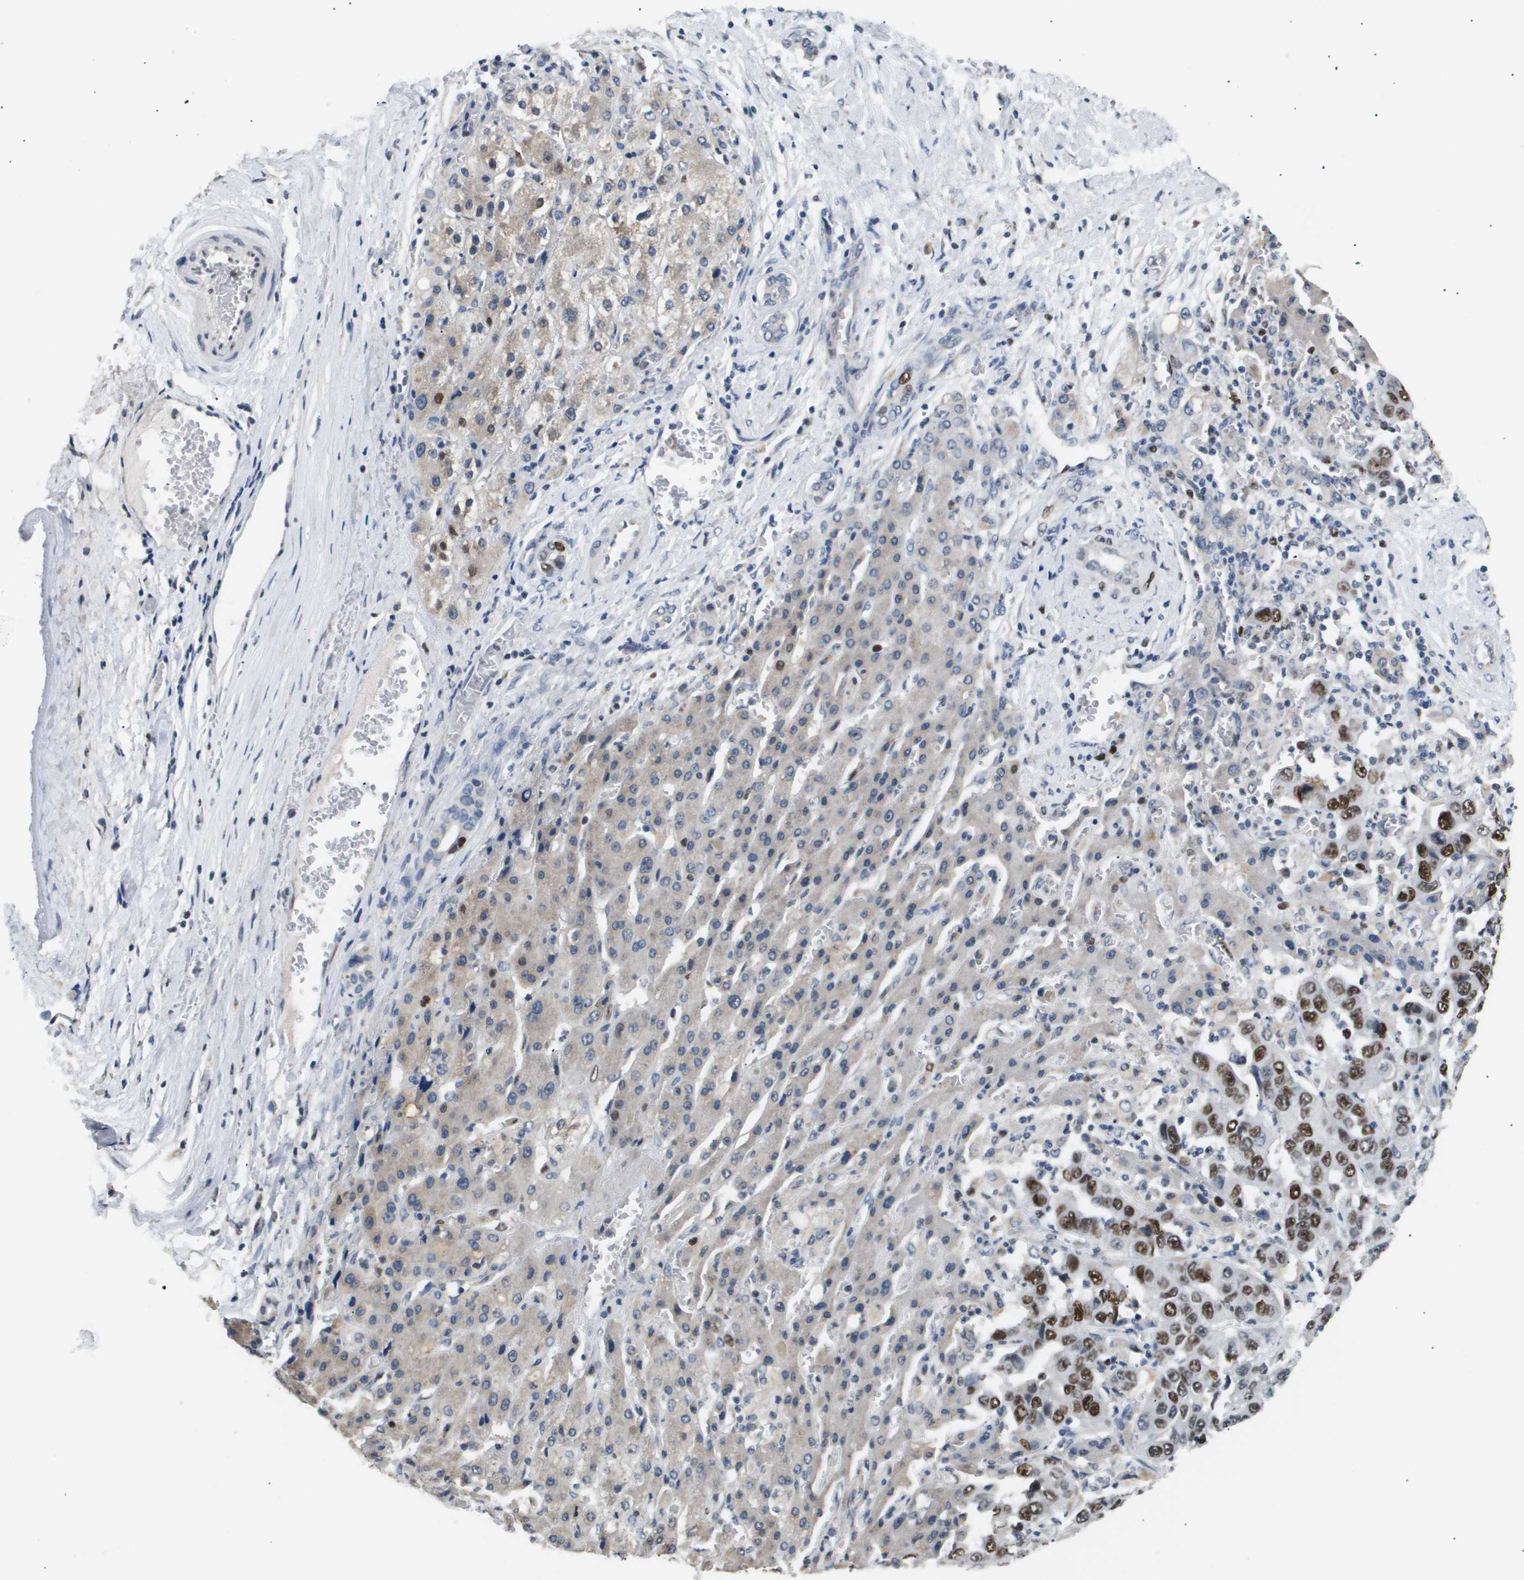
{"staining": {"intensity": "strong", "quantity": ">75%", "location": "nuclear"}, "tissue": "liver cancer", "cell_type": "Tumor cells", "image_type": "cancer", "snomed": [{"axis": "morphology", "description": "Cholangiocarcinoma"}, {"axis": "topography", "description": "Liver"}], "caption": "Immunohistochemical staining of human liver cancer exhibits high levels of strong nuclear protein positivity in about >75% of tumor cells.", "gene": "ANAPC2", "patient": {"sex": "female", "age": 52}}